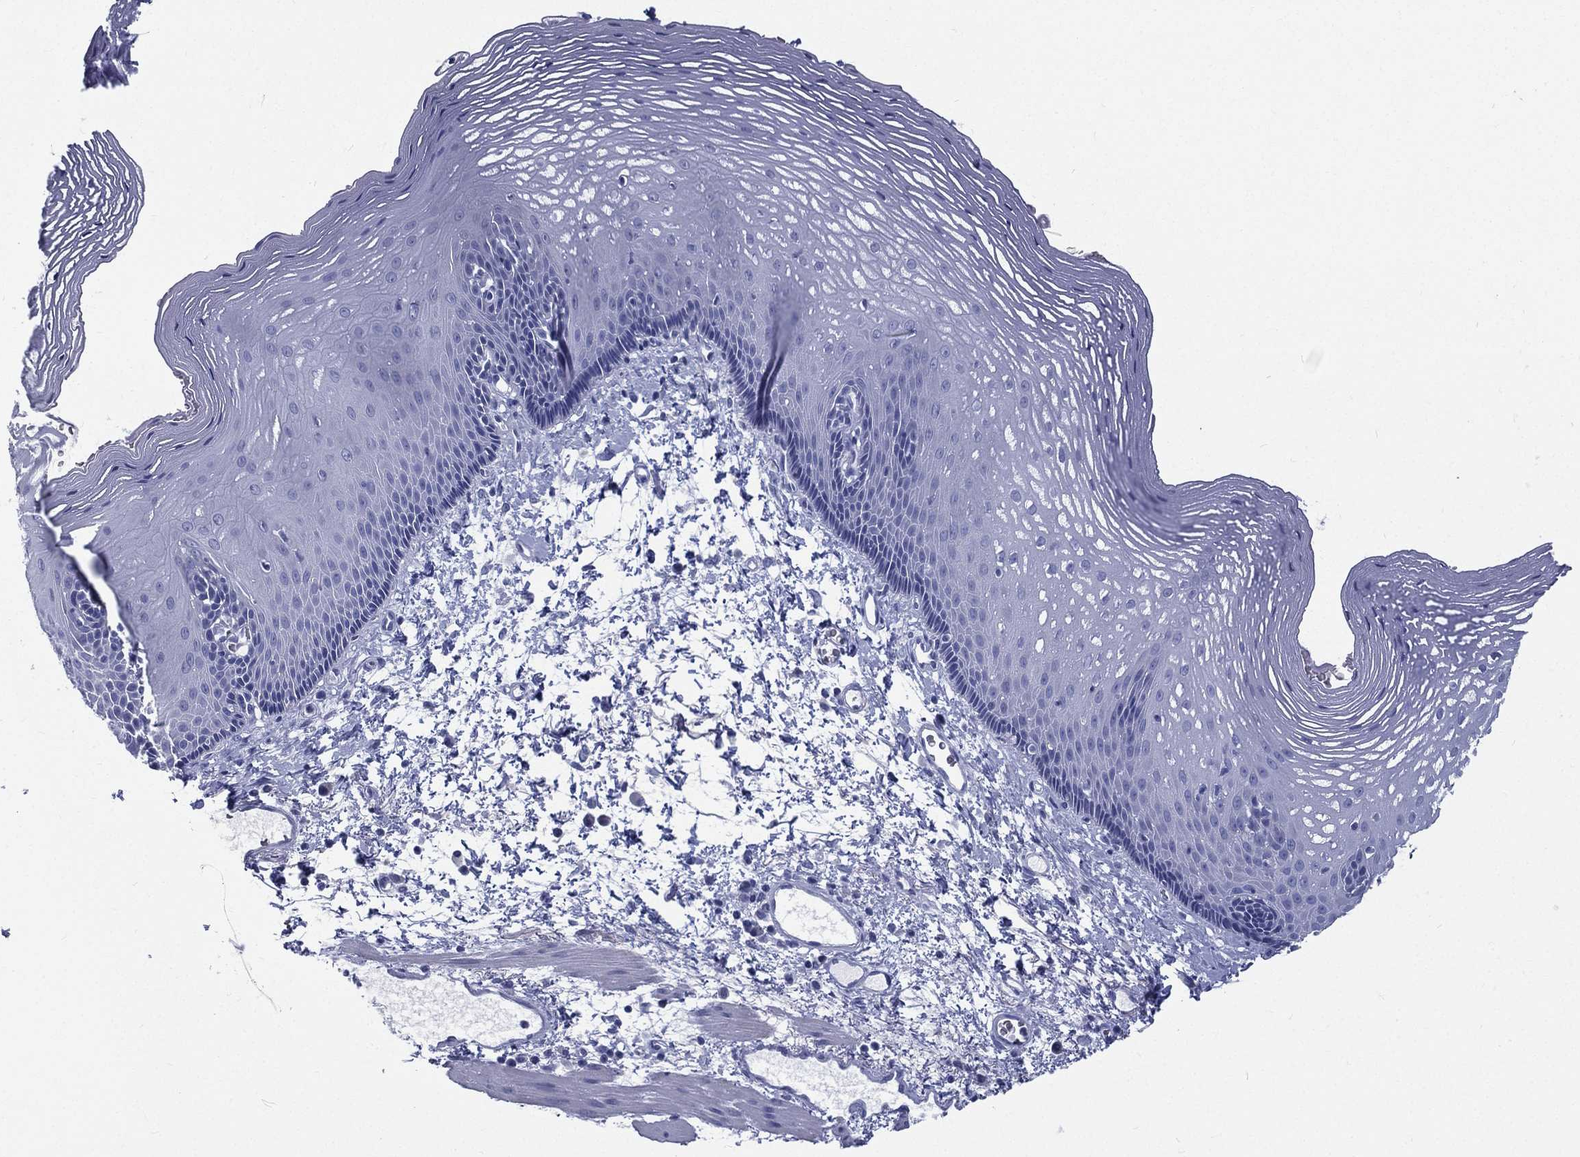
{"staining": {"intensity": "negative", "quantity": "none", "location": "none"}, "tissue": "esophagus", "cell_type": "Squamous epithelial cells", "image_type": "normal", "snomed": [{"axis": "morphology", "description": "Normal tissue, NOS"}, {"axis": "topography", "description": "Esophagus"}], "caption": "Image shows no significant protein positivity in squamous epithelial cells of unremarkable esophagus.", "gene": "RSPH4A", "patient": {"sex": "male", "age": 76}}